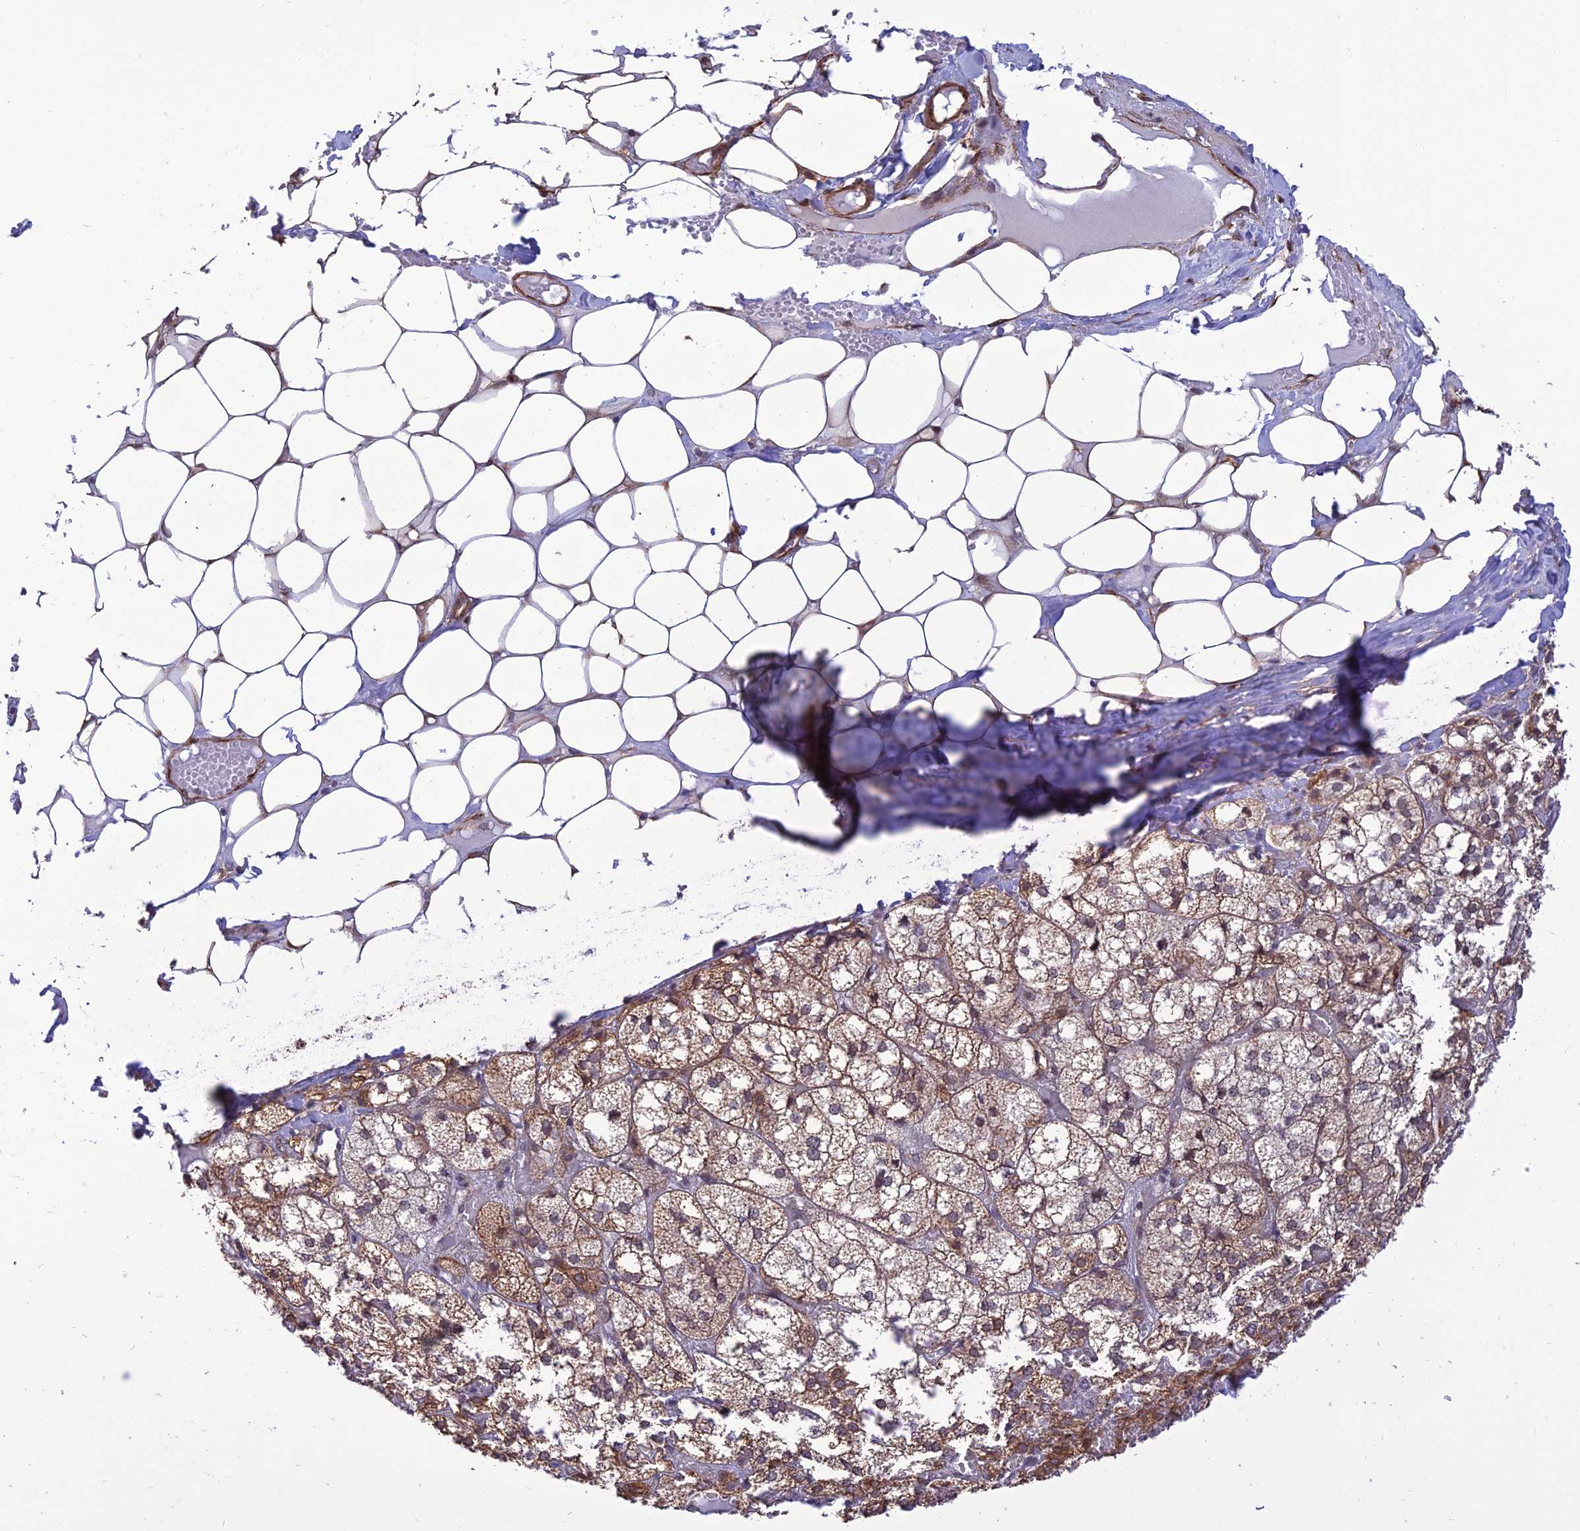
{"staining": {"intensity": "weak", "quantity": ">75%", "location": "cytoplasmic/membranous"}, "tissue": "adrenal gland", "cell_type": "Glandular cells", "image_type": "normal", "snomed": [{"axis": "morphology", "description": "Normal tissue, NOS"}, {"axis": "topography", "description": "Adrenal gland"}], "caption": "Glandular cells display weak cytoplasmic/membranous positivity in approximately >75% of cells in benign adrenal gland.", "gene": "PAGR1", "patient": {"sex": "female", "age": 61}}